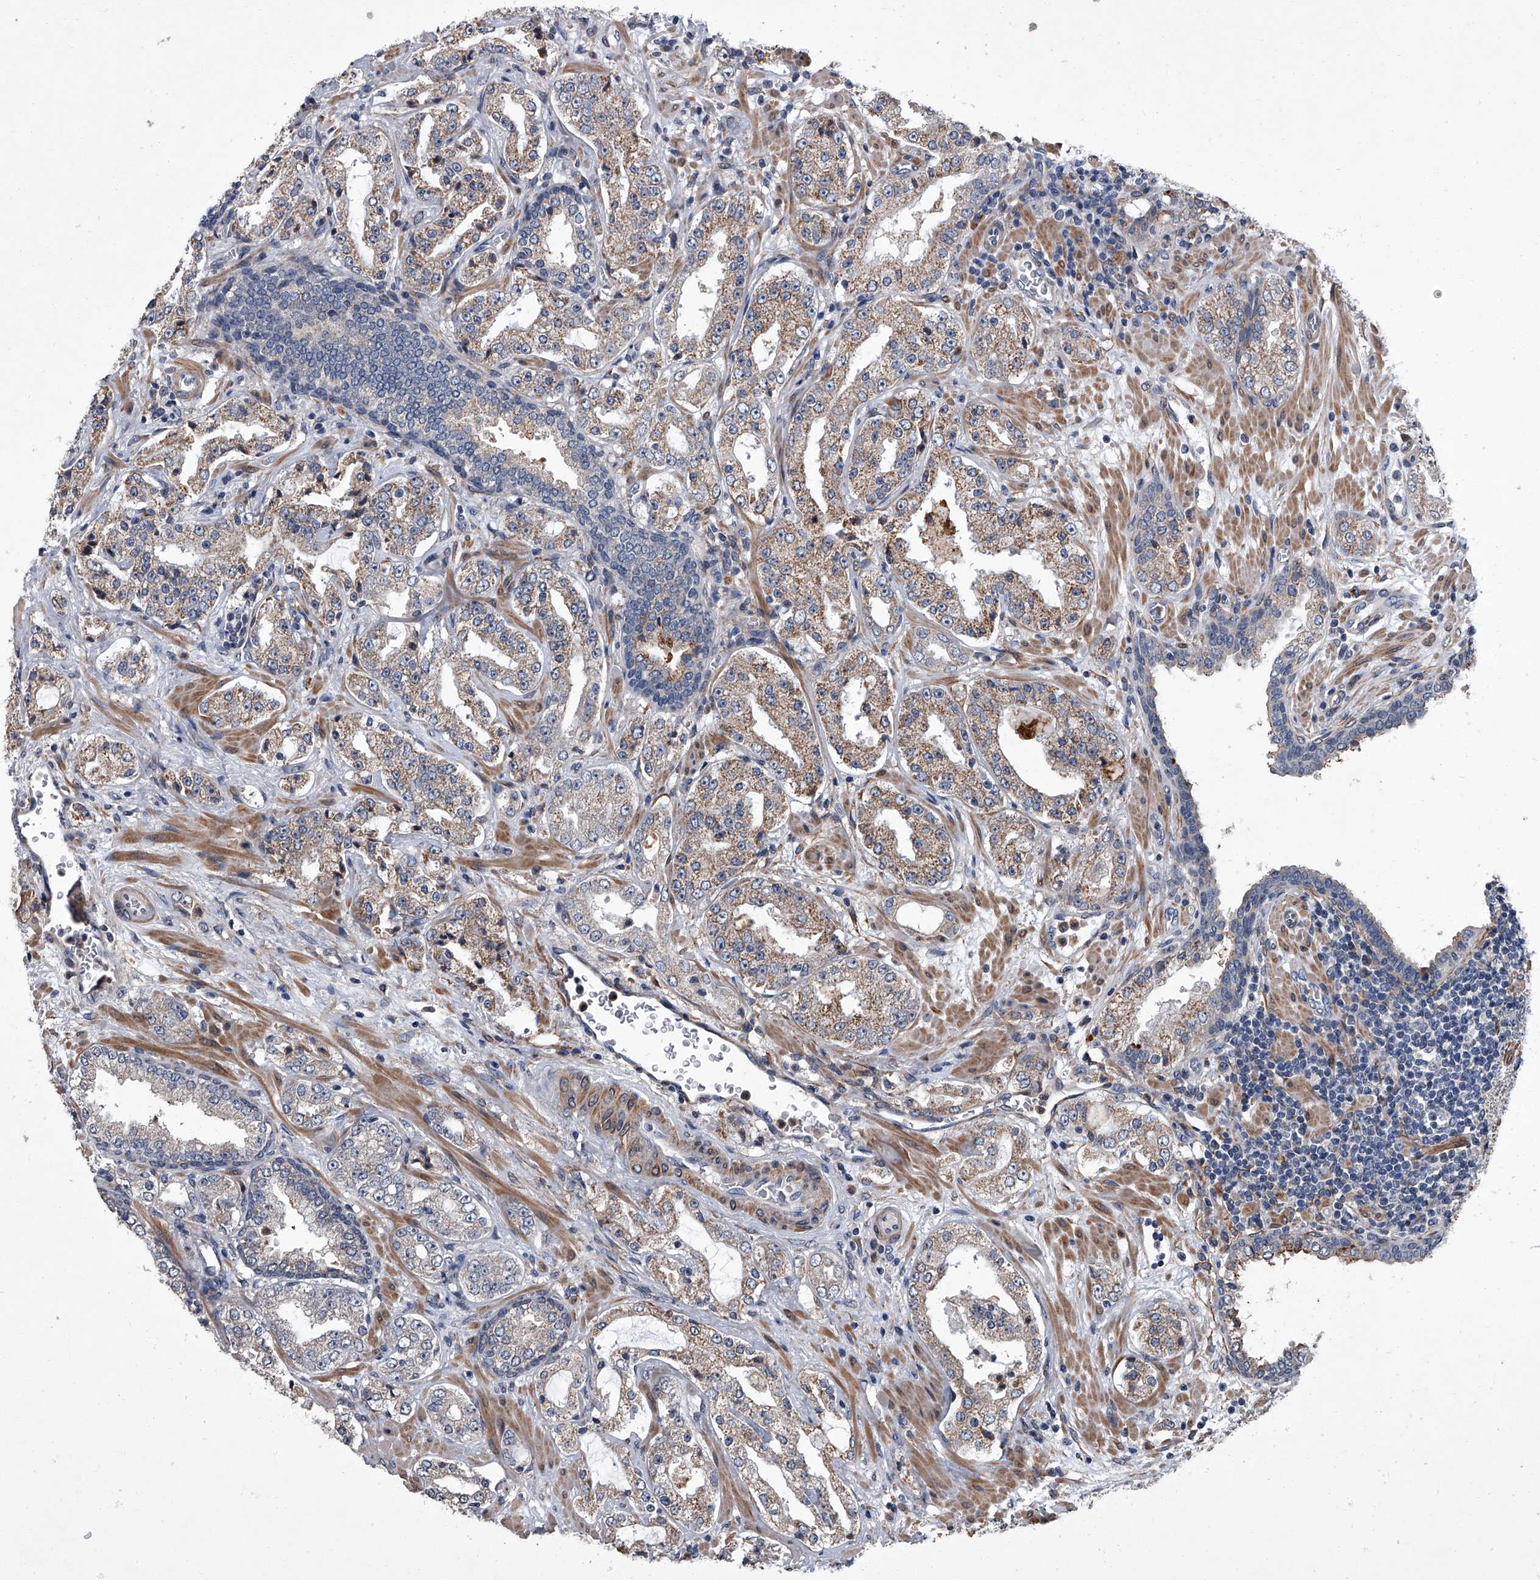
{"staining": {"intensity": "weak", "quantity": "25%-75%", "location": "cytoplasmic/membranous"}, "tissue": "prostate cancer", "cell_type": "Tumor cells", "image_type": "cancer", "snomed": [{"axis": "morphology", "description": "Adenocarcinoma, High grade"}, {"axis": "topography", "description": "Prostate"}], "caption": "IHC (DAB (3,3'-diaminobenzidine)) staining of high-grade adenocarcinoma (prostate) exhibits weak cytoplasmic/membranous protein staining in approximately 25%-75% of tumor cells. IHC stains the protein of interest in brown and the nuclei are stained blue.", "gene": "SIRT4", "patient": {"sex": "male", "age": 64}}